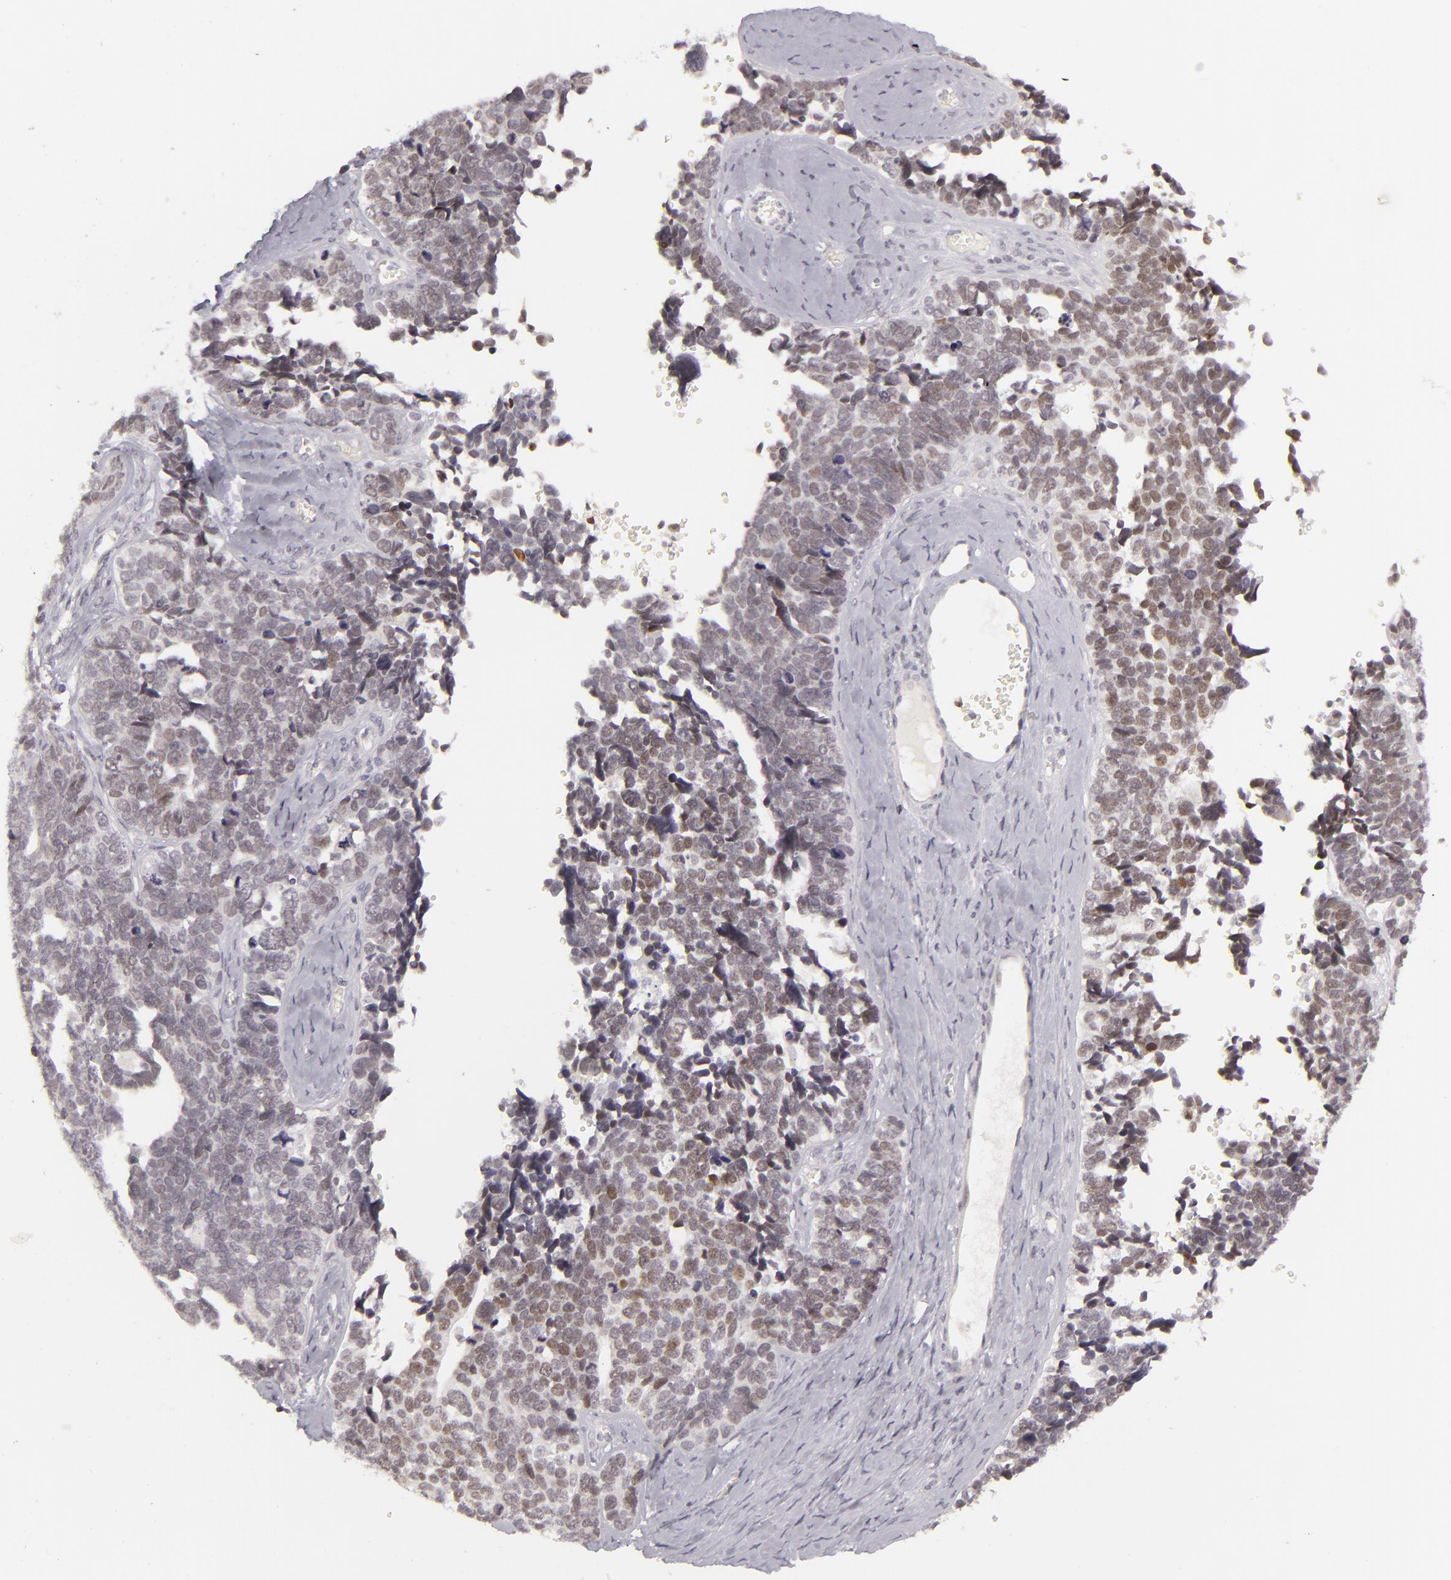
{"staining": {"intensity": "weak", "quantity": "25%-75%", "location": "nuclear"}, "tissue": "ovarian cancer", "cell_type": "Tumor cells", "image_type": "cancer", "snomed": [{"axis": "morphology", "description": "Cystadenocarcinoma, serous, NOS"}, {"axis": "topography", "description": "Ovary"}], "caption": "This is a histology image of immunohistochemistry (IHC) staining of ovarian serous cystadenocarcinoma, which shows weak staining in the nuclear of tumor cells.", "gene": "SIX1", "patient": {"sex": "female", "age": 77}}